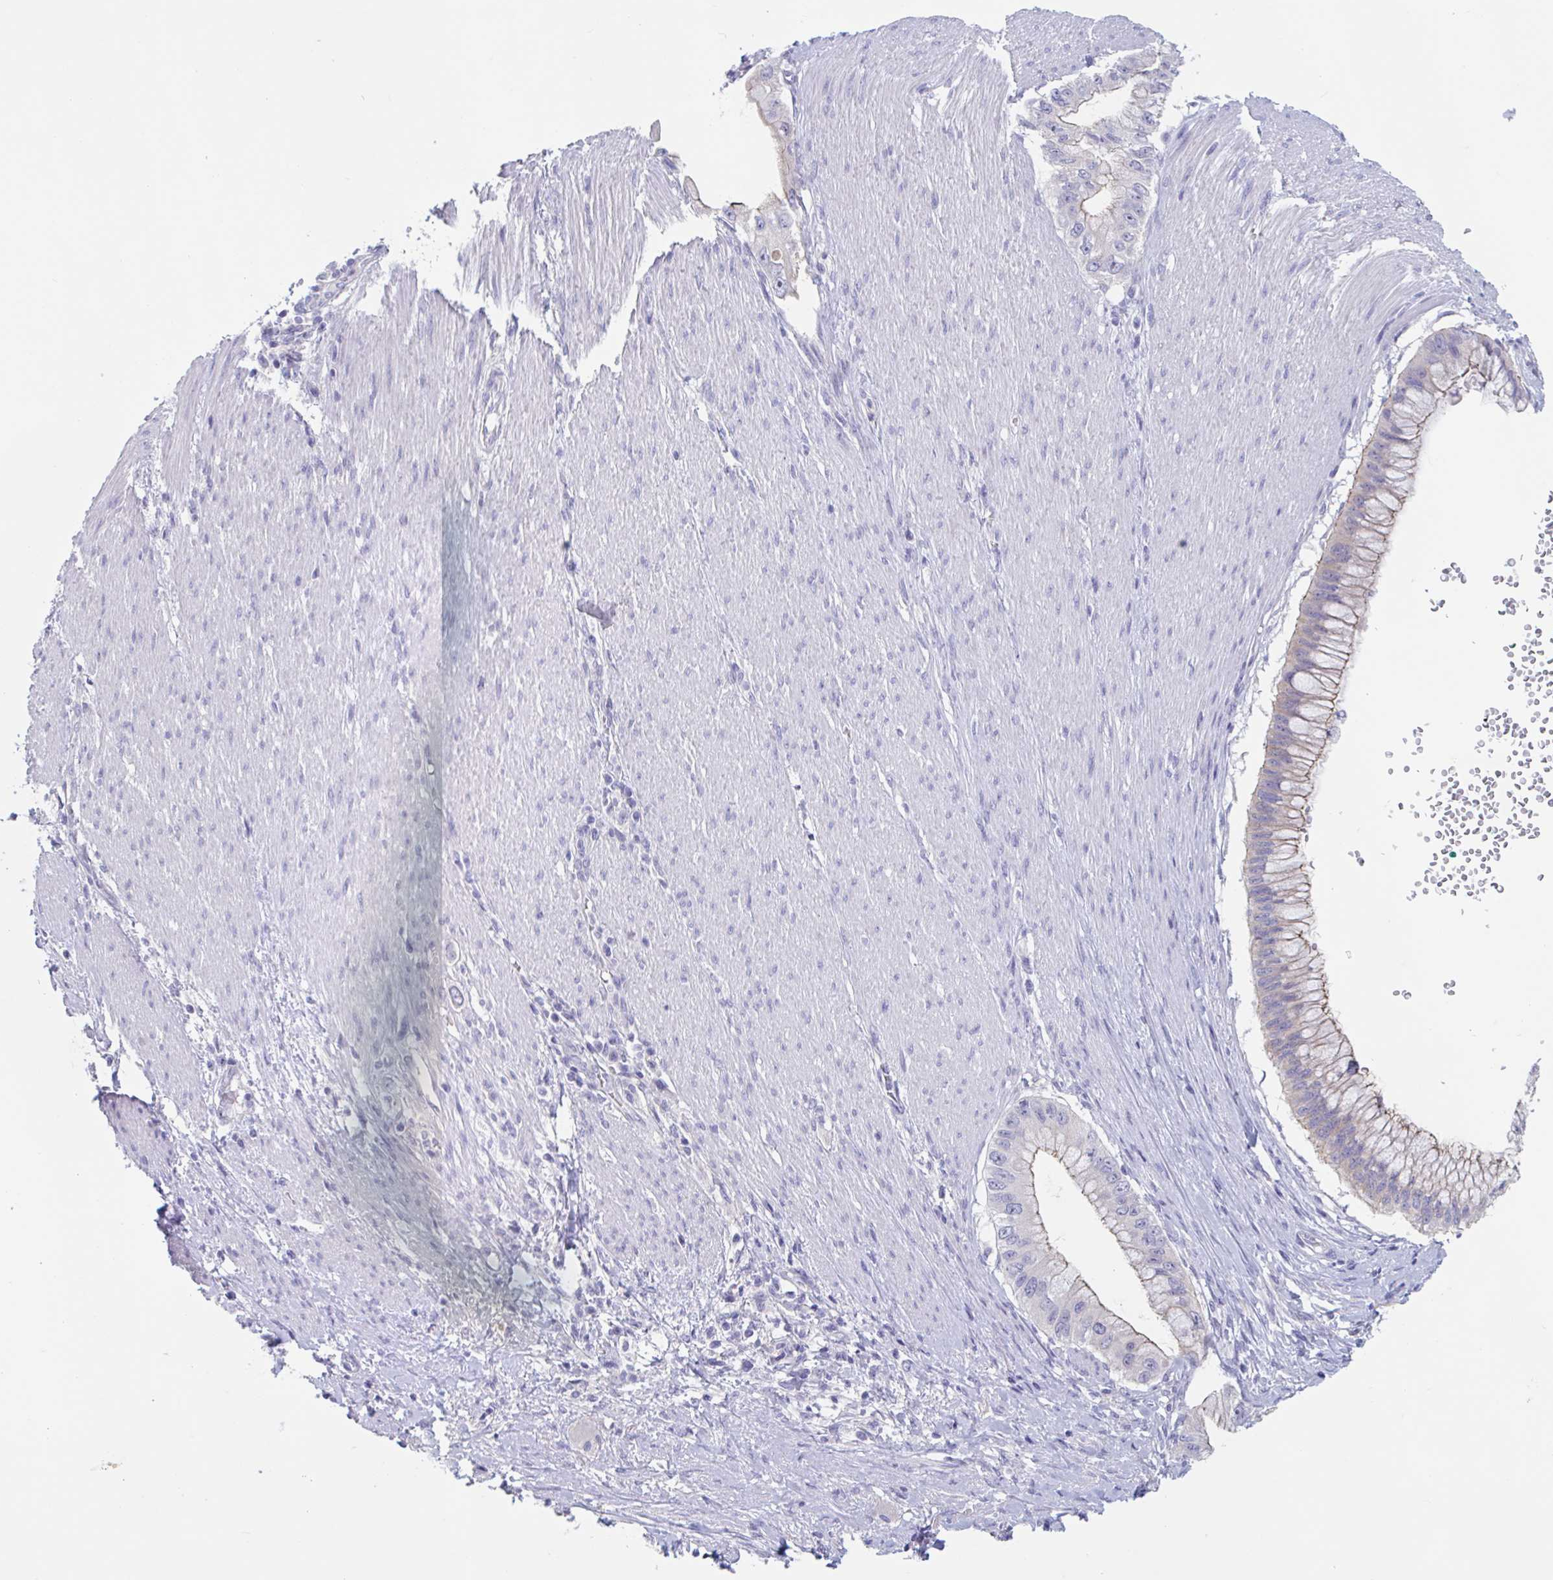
{"staining": {"intensity": "moderate", "quantity": "<25%", "location": "cytoplasmic/membranous"}, "tissue": "pancreatic cancer", "cell_type": "Tumor cells", "image_type": "cancer", "snomed": [{"axis": "morphology", "description": "Adenocarcinoma, NOS"}, {"axis": "topography", "description": "Pancreas"}], "caption": "The histopathology image demonstrates a brown stain indicating the presence of a protein in the cytoplasmic/membranous of tumor cells in pancreatic cancer. Nuclei are stained in blue.", "gene": "UNKL", "patient": {"sex": "male", "age": 48}}